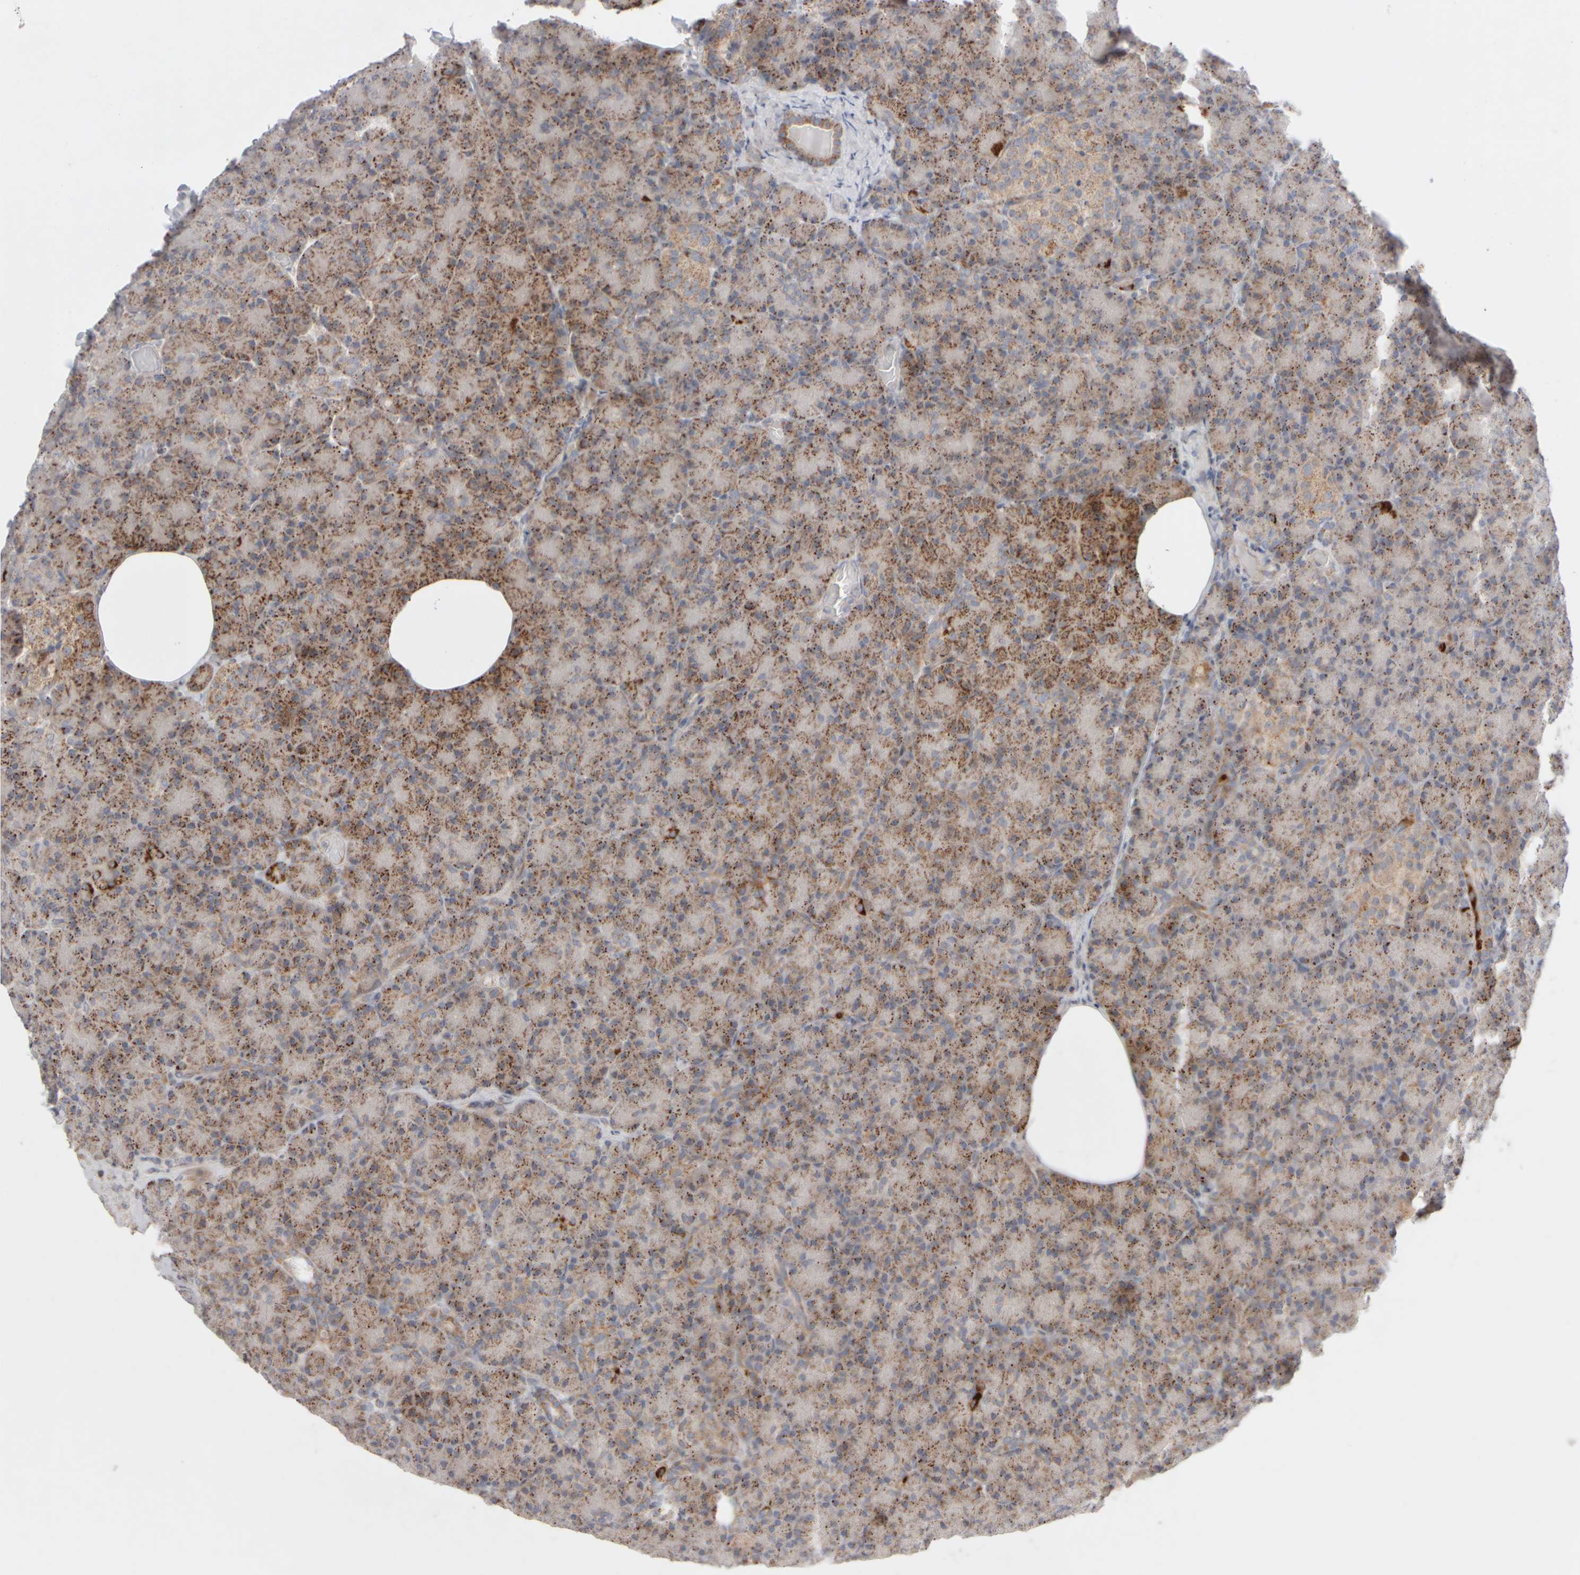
{"staining": {"intensity": "moderate", "quantity": ">75%", "location": "cytoplasmic/membranous"}, "tissue": "pancreas", "cell_type": "Exocrine glandular cells", "image_type": "normal", "snomed": [{"axis": "morphology", "description": "Normal tissue, NOS"}, {"axis": "topography", "description": "Pancreas"}], "caption": "Benign pancreas was stained to show a protein in brown. There is medium levels of moderate cytoplasmic/membranous staining in about >75% of exocrine glandular cells. Nuclei are stained in blue.", "gene": "CHADL", "patient": {"sex": "female", "age": 43}}